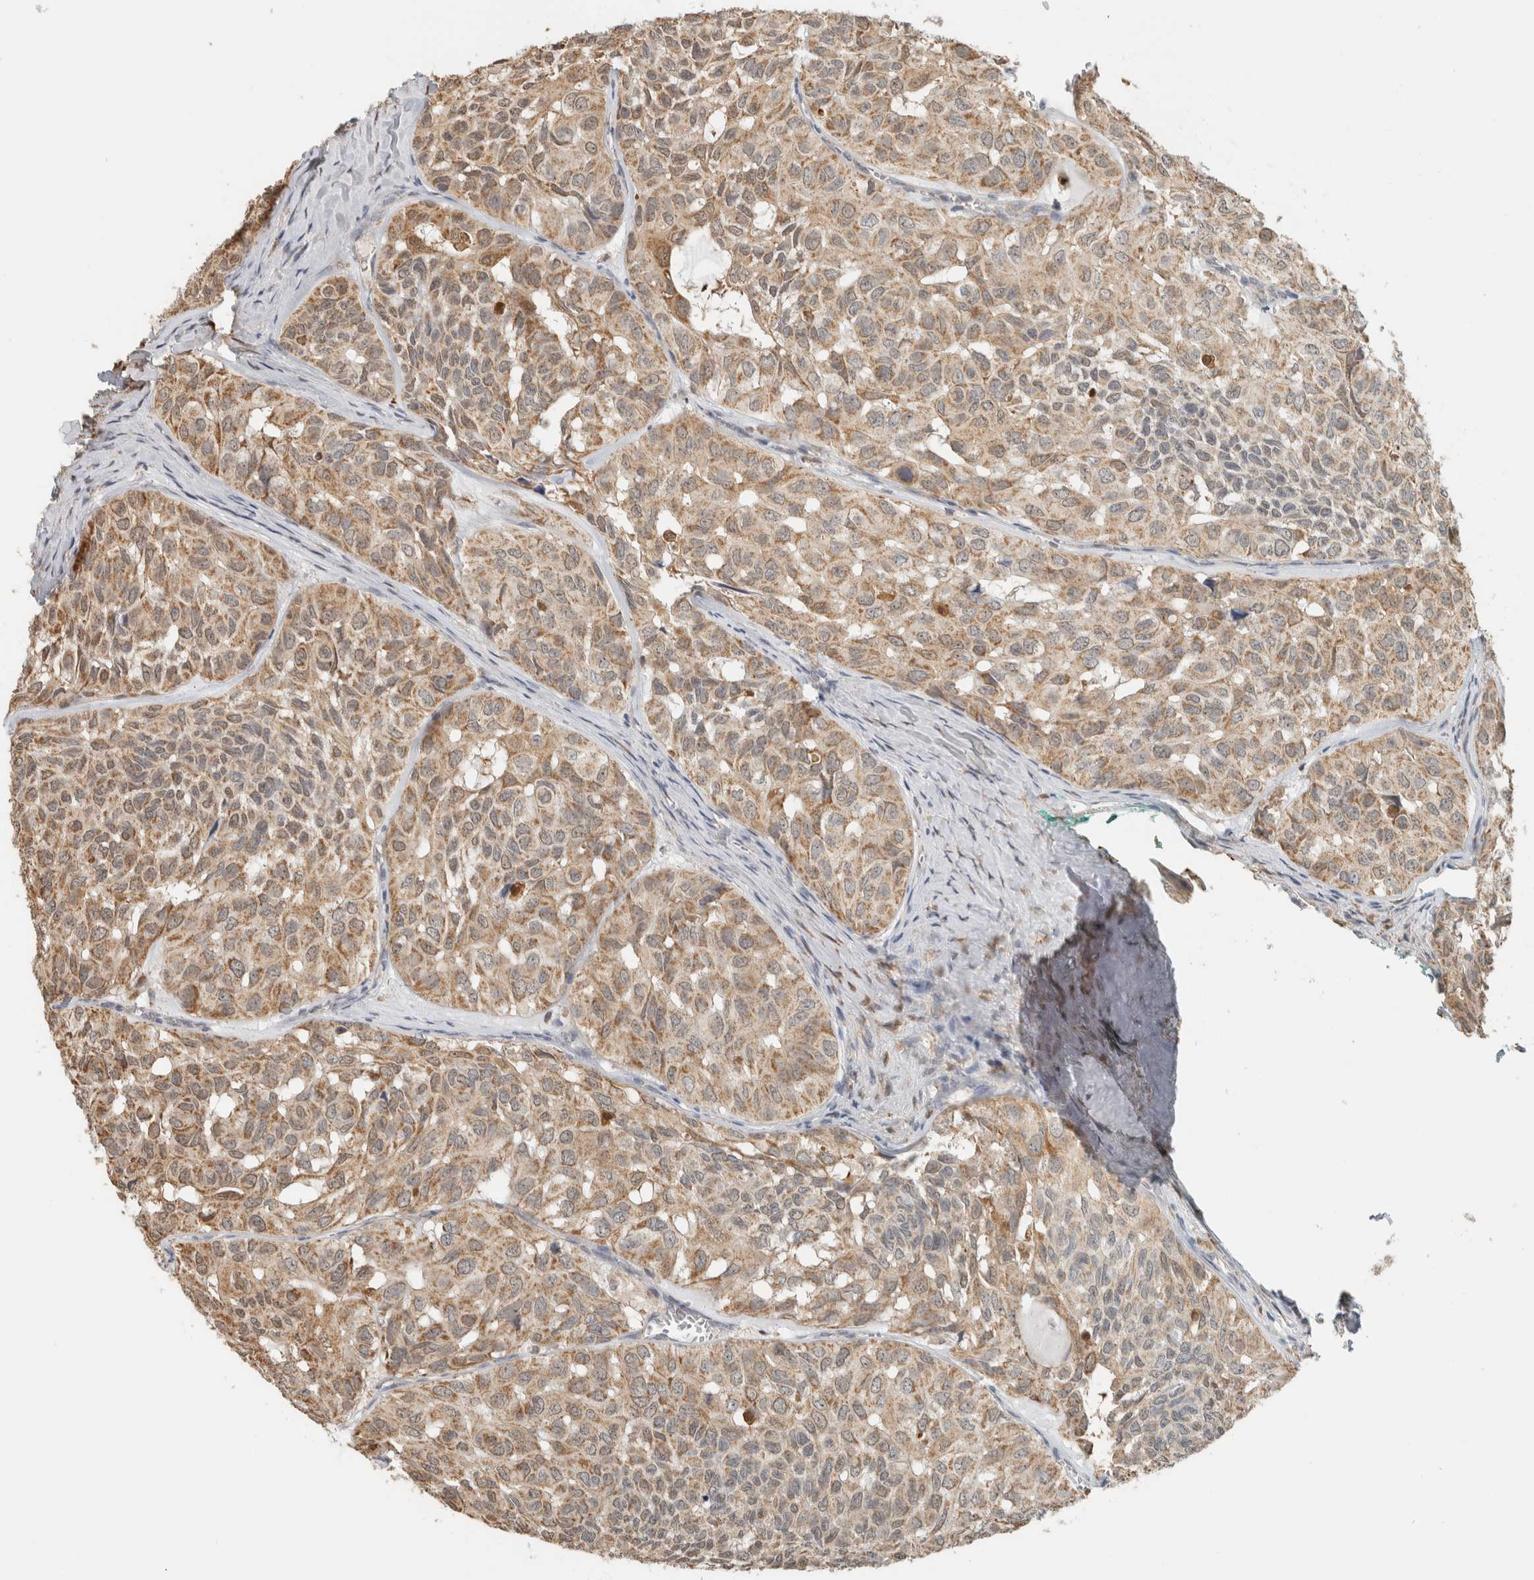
{"staining": {"intensity": "weak", "quantity": ">75%", "location": "cytoplasmic/membranous"}, "tissue": "head and neck cancer", "cell_type": "Tumor cells", "image_type": "cancer", "snomed": [{"axis": "morphology", "description": "Adenocarcinoma, NOS"}, {"axis": "topography", "description": "Salivary gland, NOS"}, {"axis": "topography", "description": "Head-Neck"}], "caption": "A high-resolution image shows IHC staining of head and neck cancer (adenocarcinoma), which reveals weak cytoplasmic/membranous positivity in approximately >75% of tumor cells.", "gene": "CAPG", "patient": {"sex": "female", "age": 76}}